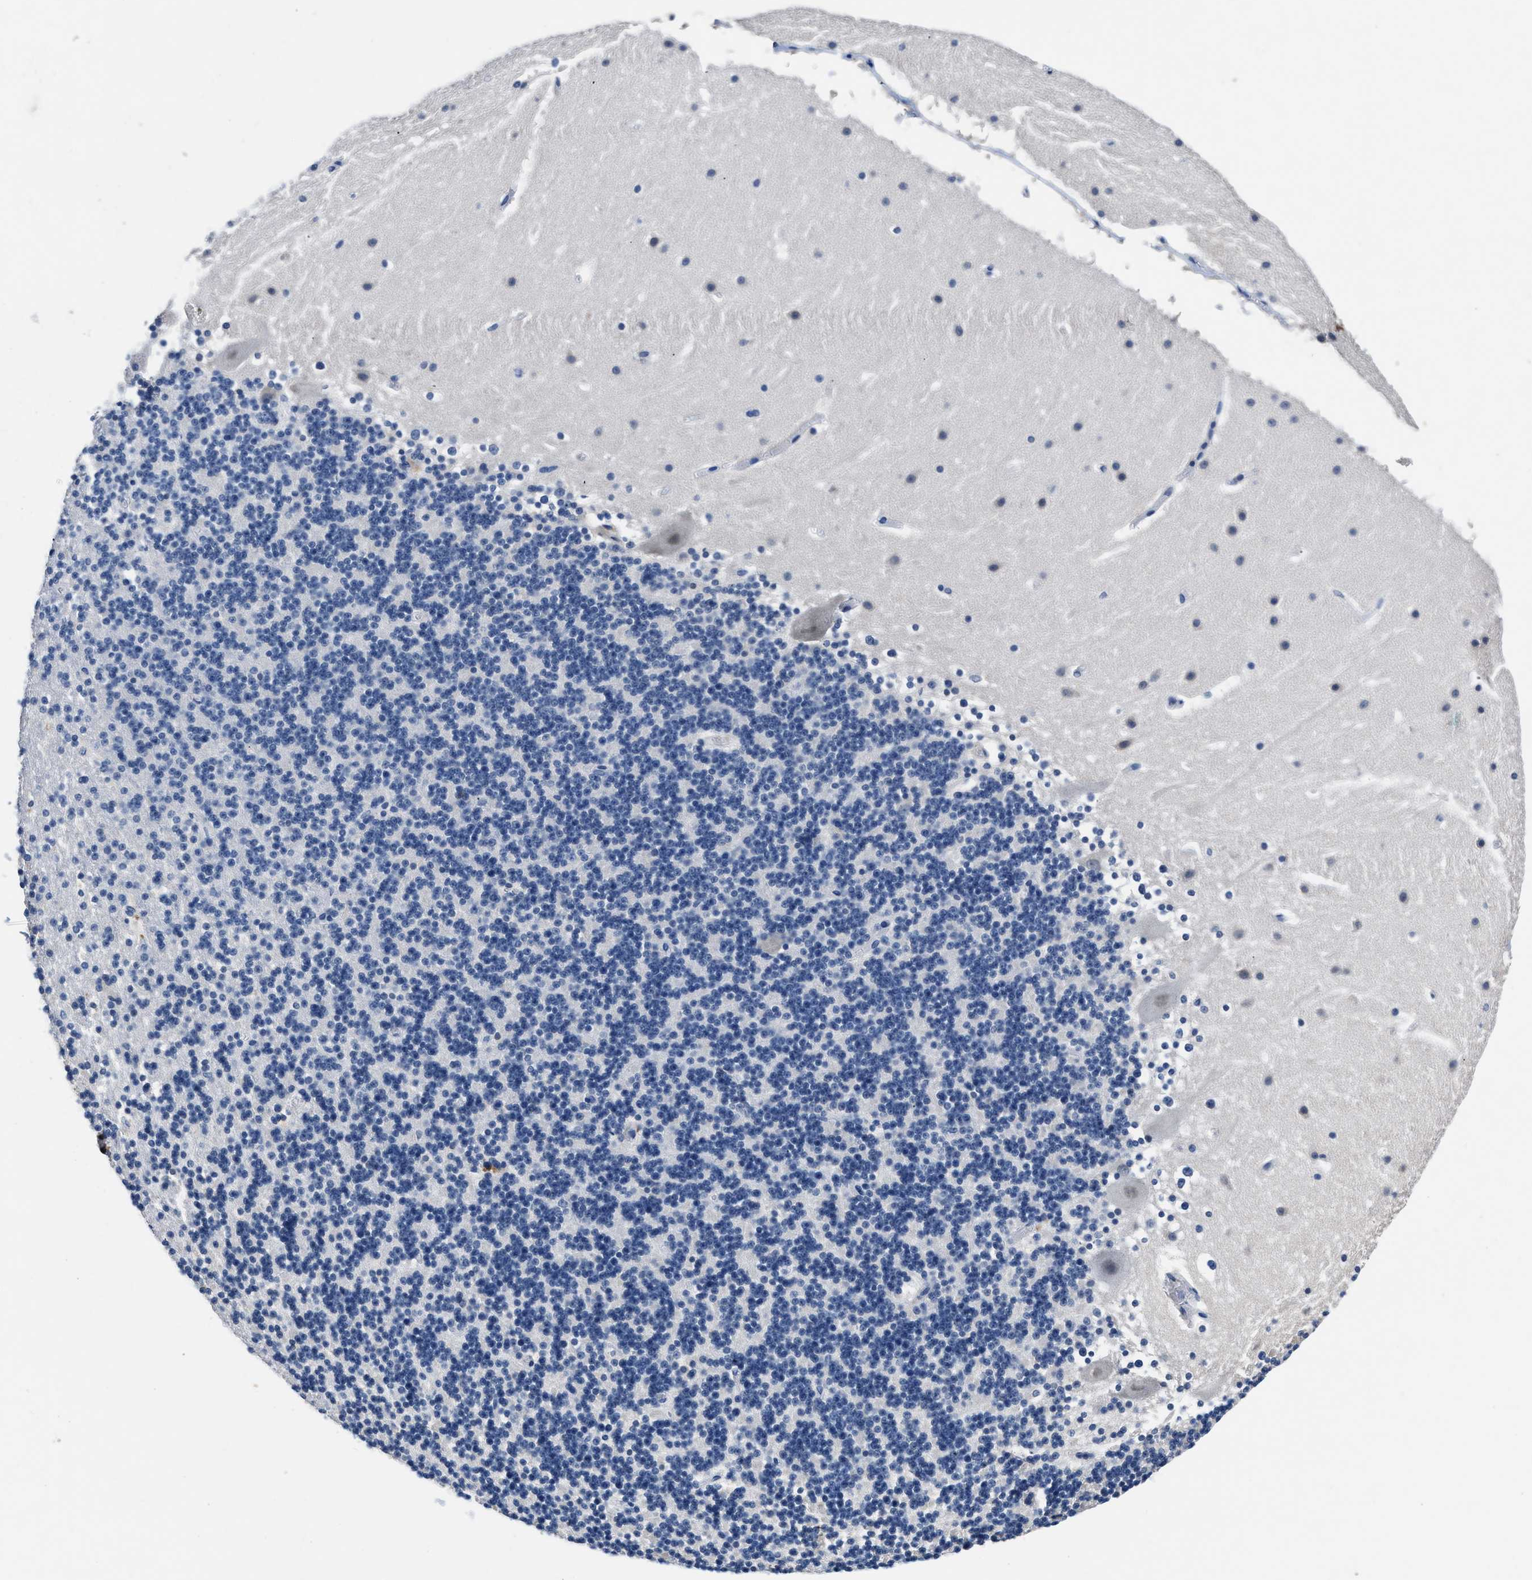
{"staining": {"intensity": "negative", "quantity": "none", "location": "none"}, "tissue": "cerebellum", "cell_type": "Cells in granular layer", "image_type": "normal", "snomed": [{"axis": "morphology", "description": "Normal tissue, NOS"}, {"axis": "topography", "description": "Cerebellum"}], "caption": "Cells in granular layer are negative for brown protein staining in unremarkable cerebellum. (DAB immunohistochemistry (IHC), high magnification).", "gene": "LANCL2", "patient": {"sex": "male", "age": 45}}